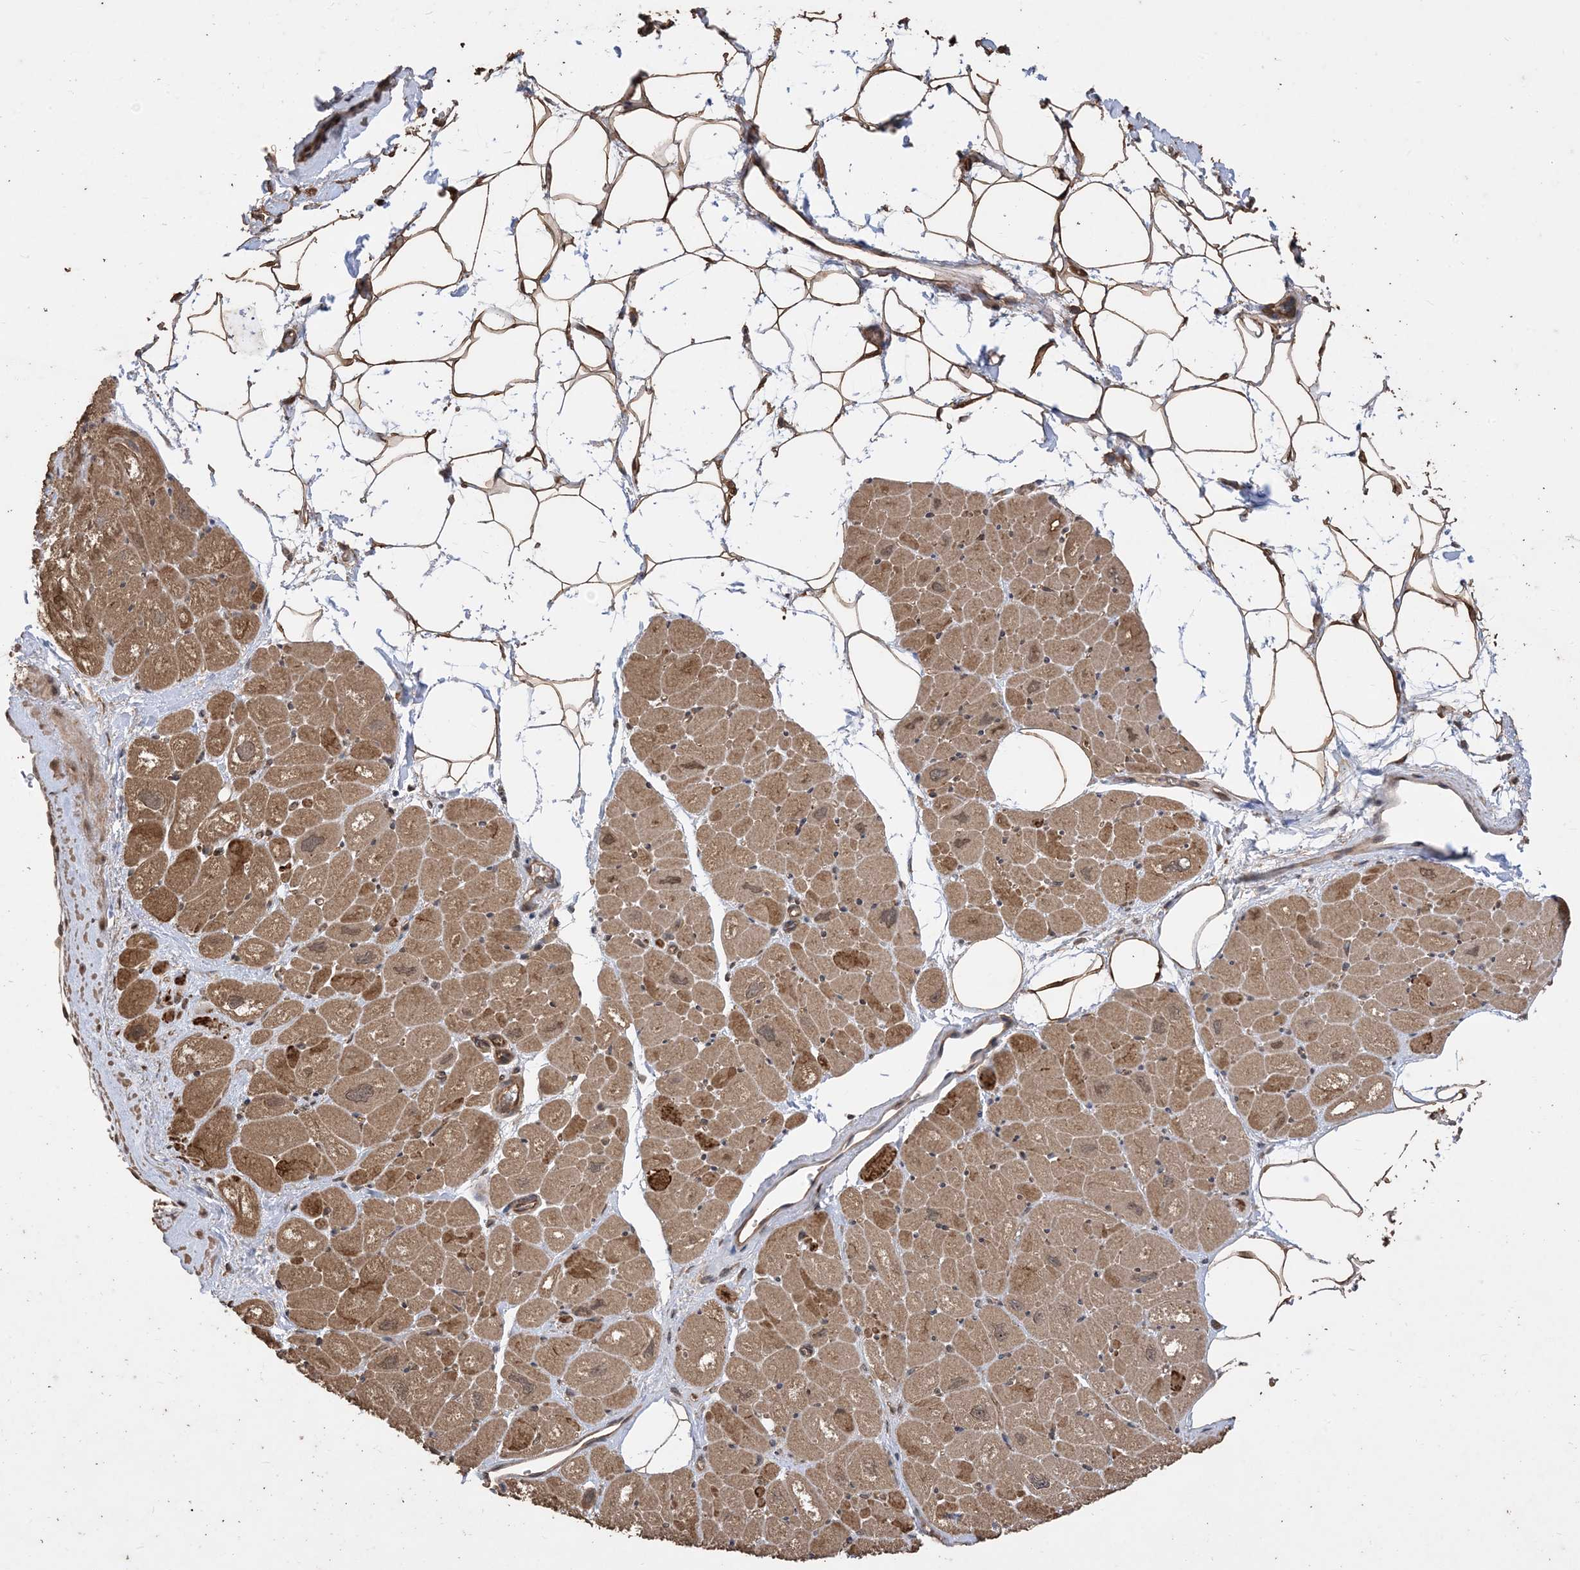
{"staining": {"intensity": "moderate", "quantity": ">75%", "location": "cytoplasmic/membranous"}, "tissue": "heart muscle", "cell_type": "Cardiomyocytes", "image_type": "normal", "snomed": [{"axis": "morphology", "description": "Normal tissue, NOS"}, {"axis": "topography", "description": "Heart"}], "caption": "Immunohistochemistry (DAB (3,3'-diaminobenzidine)) staining of normal human heart muscle displays moderate cytoplasmic/membranous protein staining in approximately >75% of cardiomyocytes.", "gene": "ZKSCAN5", "patient": {"sex": "male", "age": 50}}